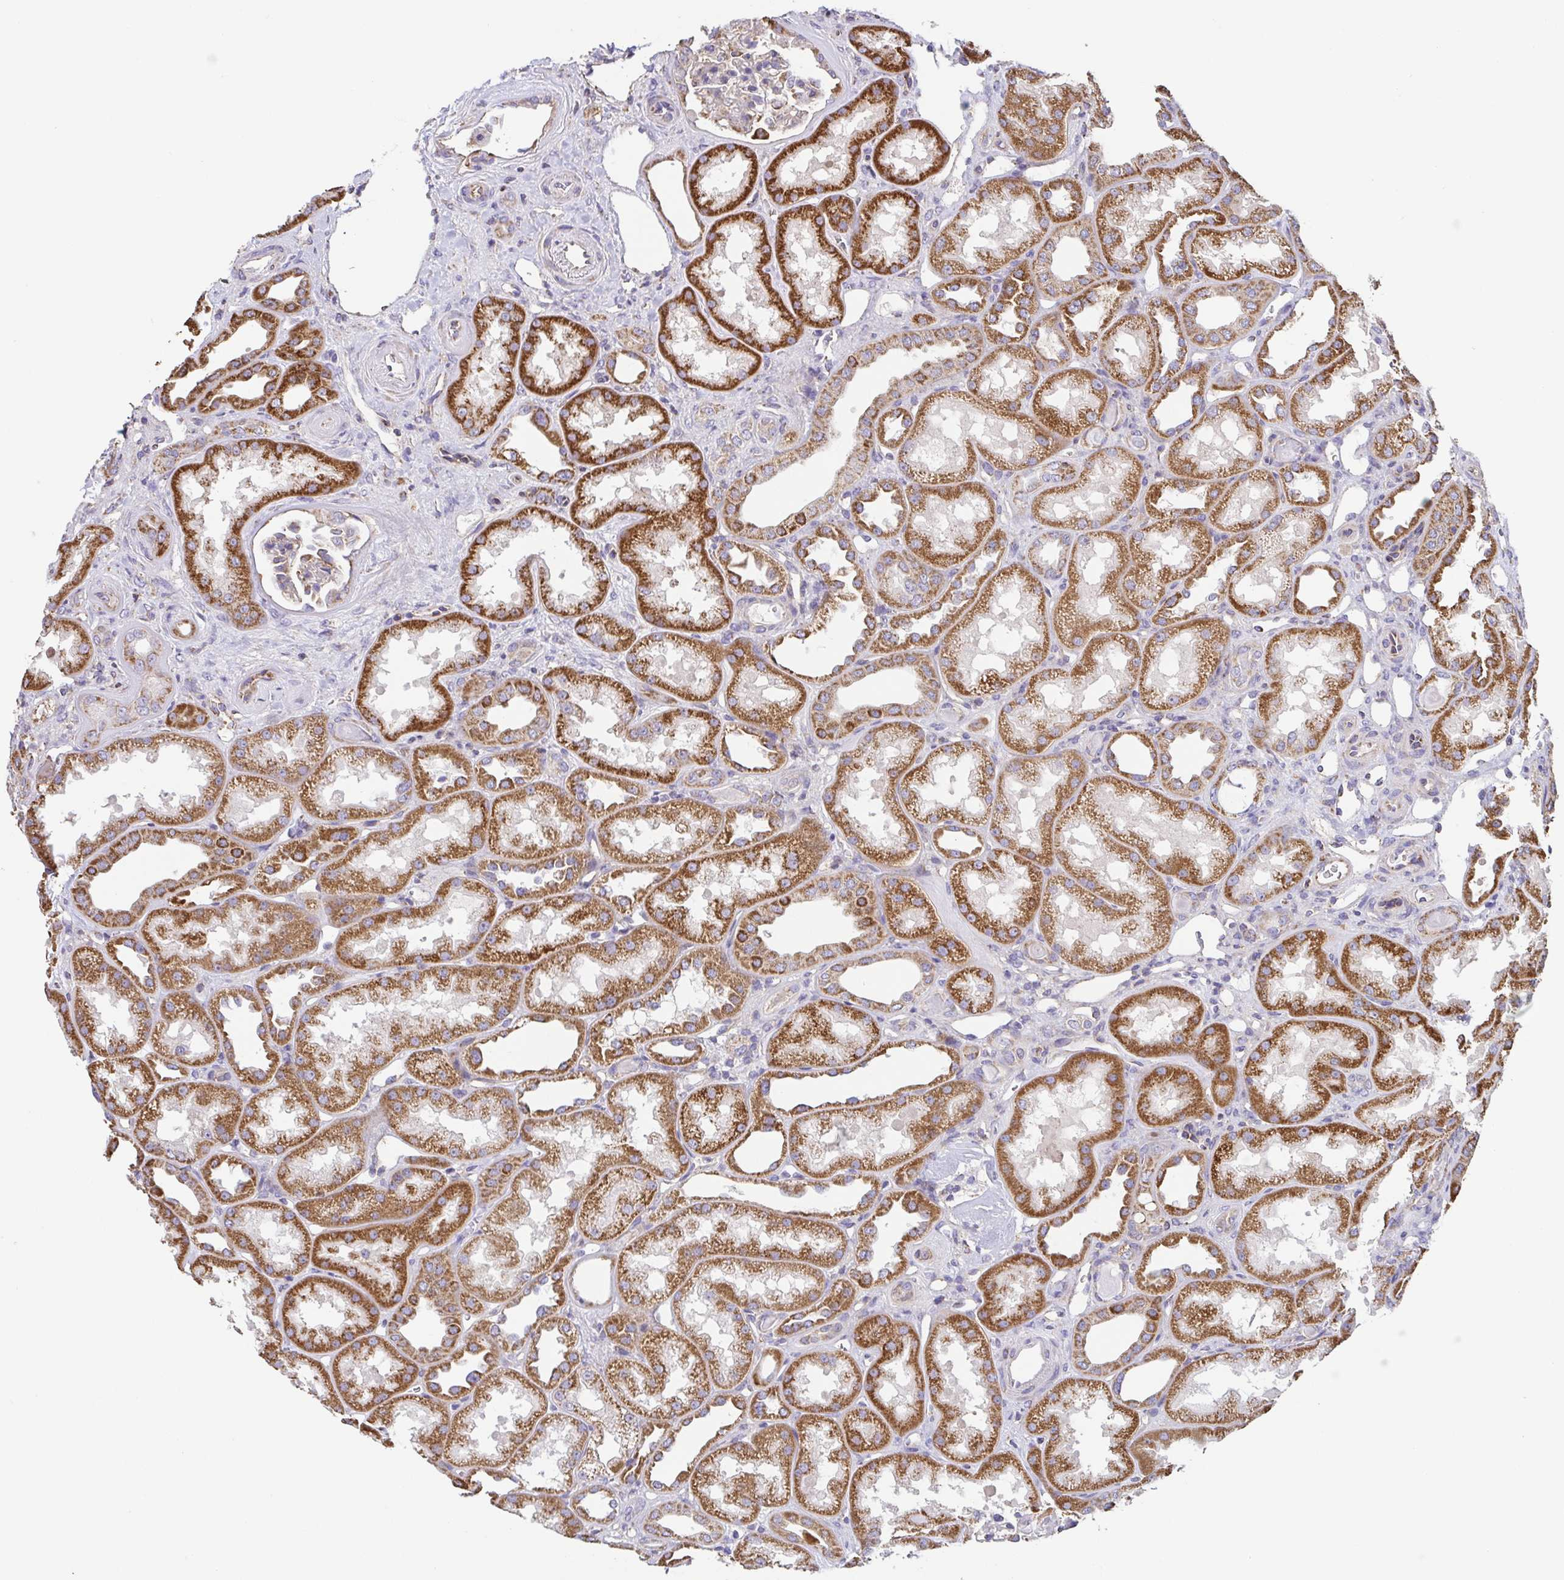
{"staining": {"intensity": "negative", "quantity": "none", "location": "none"}, "tissue": "kidney", "cell_type": "Cells in glomeruli", "image_type": "normal", "snomed": [{"axis": "morphology", "description": "Normal tissue, NOS"}, {"axis": "topography", "description": "Kidney"}], "caption": "This is a micrograph of immunohistochemistry staining of benign kidney, which shows no staining in cells in glomeruli.", "gene": "GINM1", "patient": {"sex": "male", "age": 61}}